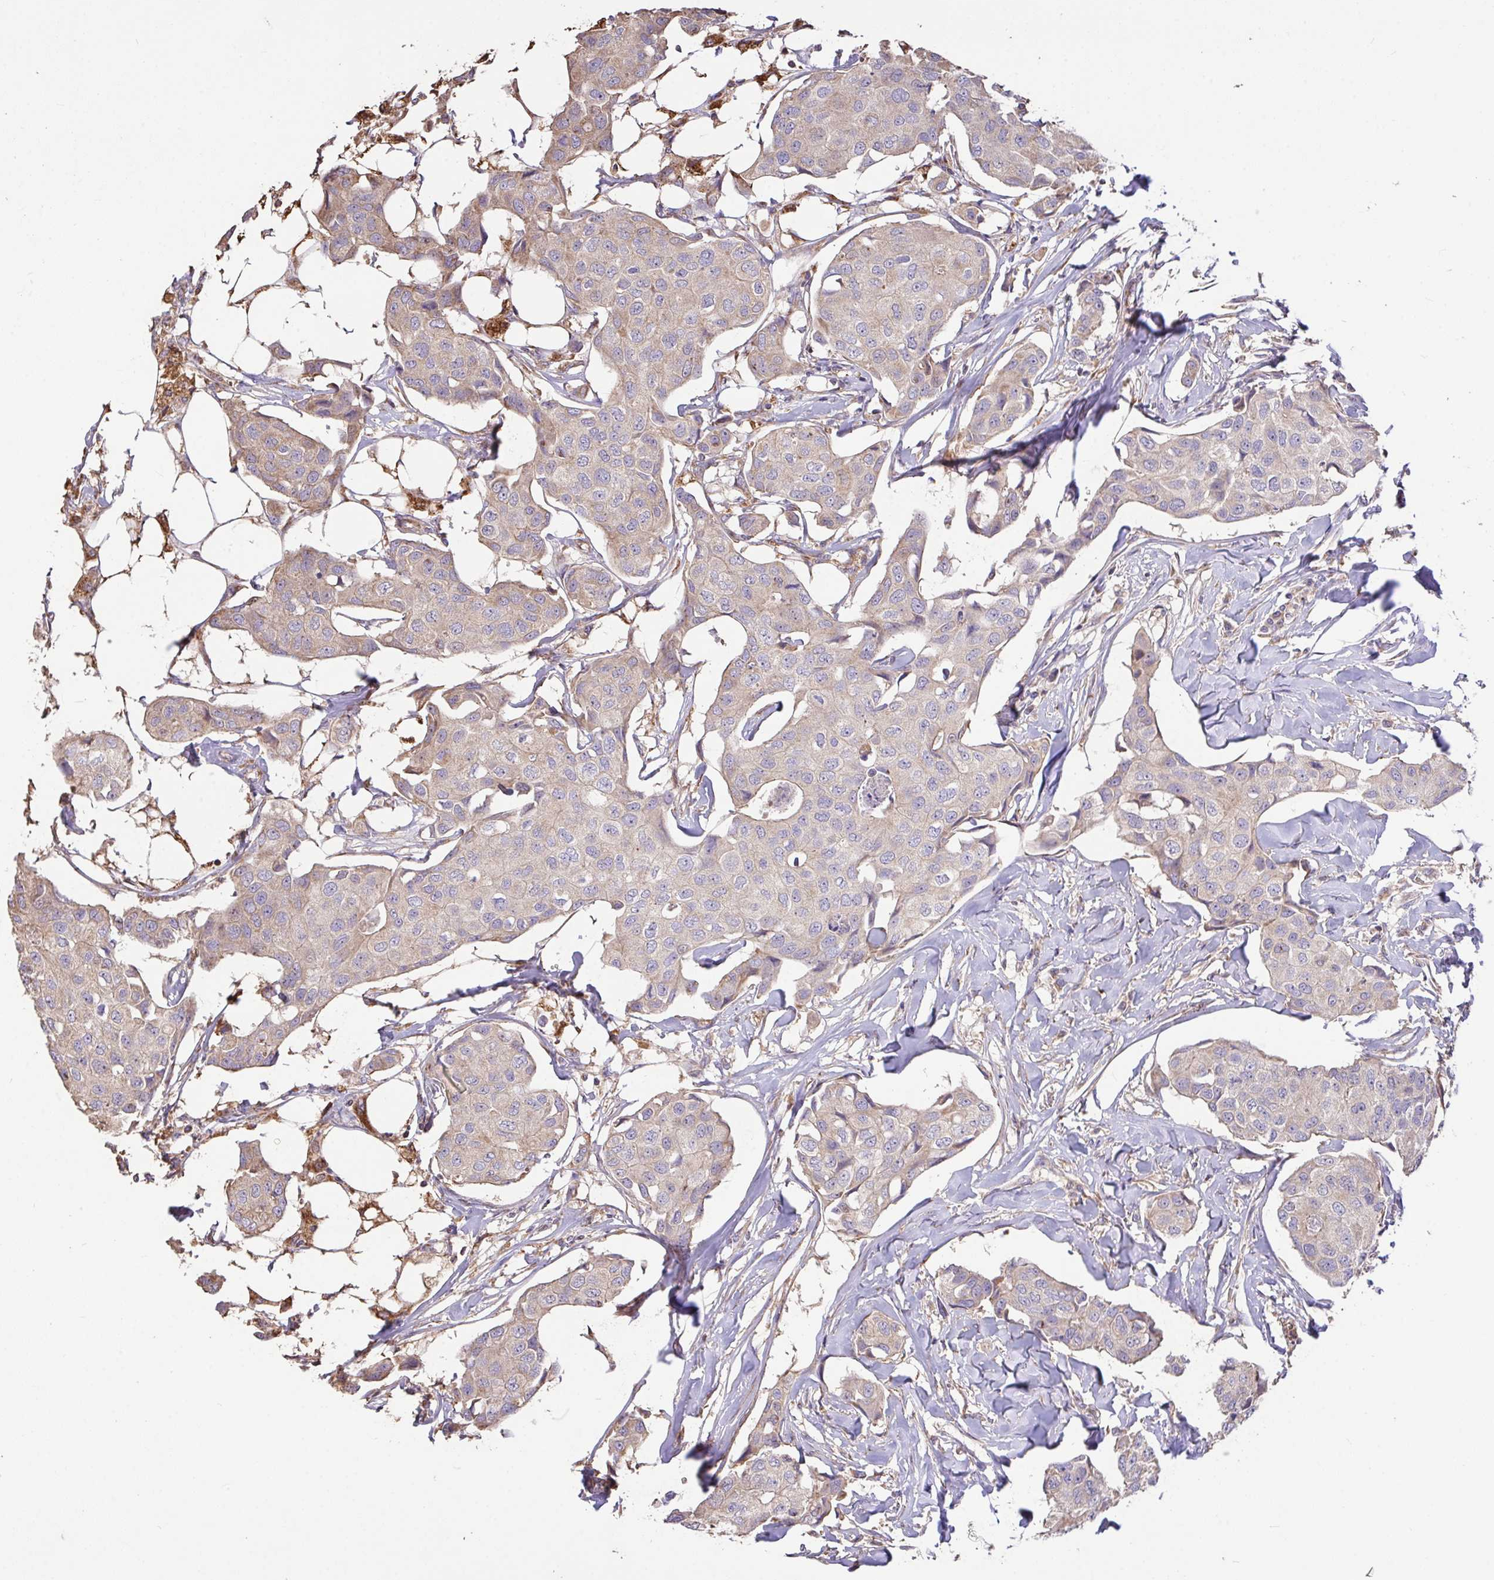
{"staining": {"intensity": "weak", "quantity": "25%-75%", "location": "cytoplasmic/membranous"}, "tissue": "breast cancer", "cell_type": "Tumor cells", "image_type": "cancer", "snomed": [{"axis": "morphology", "description": "Duct carcinoma"}, {"axis": "topography", "description": "Breast"}, {"axis": "topography", "description": "Lymph node"}], "caption": "Breast intraductal carcinoma stained with immunohistochemistry reveals weak cytoplasmic/membranous staining in about 25%-75% of tumor cells. (Stains: DAB (3,3'-diaminobenzidine) in brown, nuclei in blue, Microscopy: brightfield microscopy at high magnification).", "gene": "FCER1A", "patient": {"sex": "female", "age": 80}}